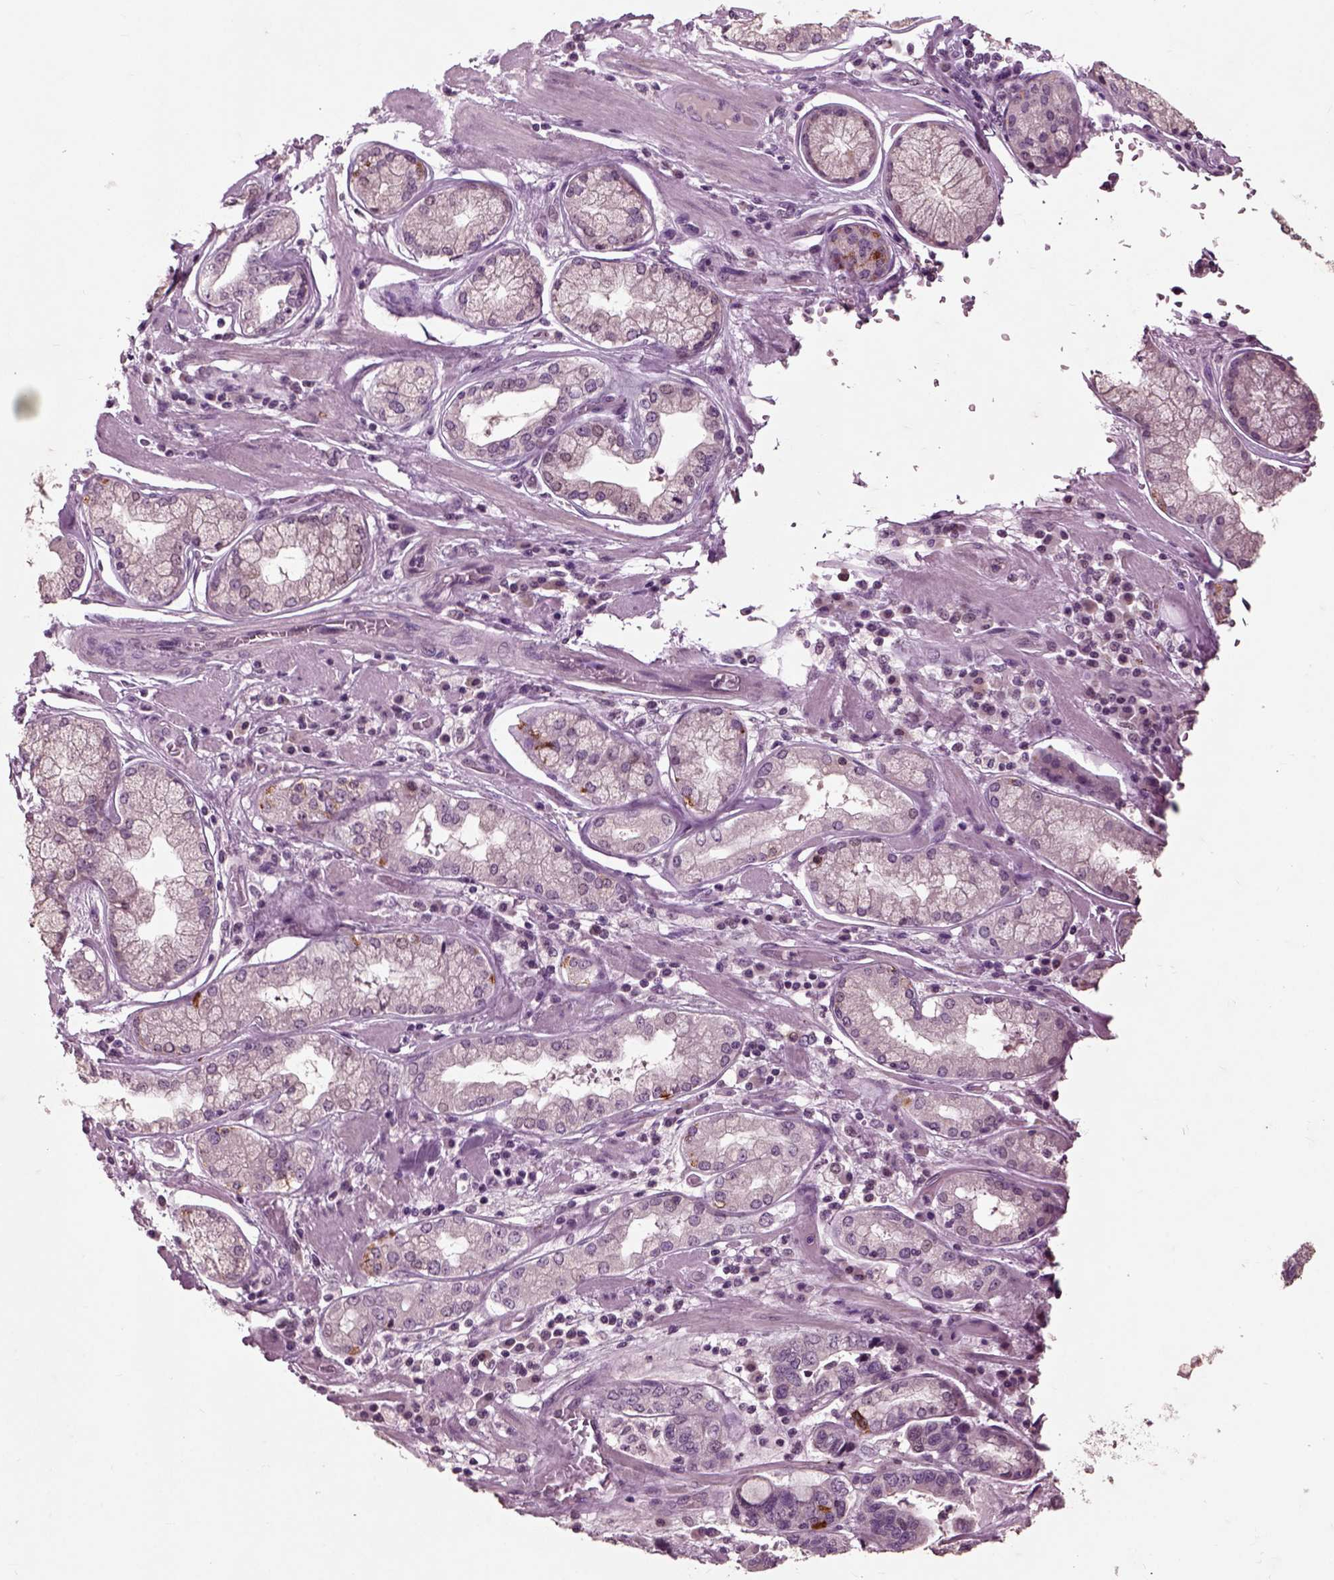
{"staining": {"intensity": "negative", "quantity": "none", "location": "none"}, "tissue": "stomach cancer", "cell_type": "Tumor cells", "image_type": "cancer", "snomed": [{"axis": "morphology", "description": "Adenocarcinoma, NOS"}, {"axis": "topography", "description": "Stomach, lower"}], "caption": "DAB (3,3'-diaminobenzidine) immunohistochemical staining of human stomach adenocarcinoma shows no significant expression in tumor cells.", "gene": "CHGB", "patient": {"sex": "female", "age": 76}}